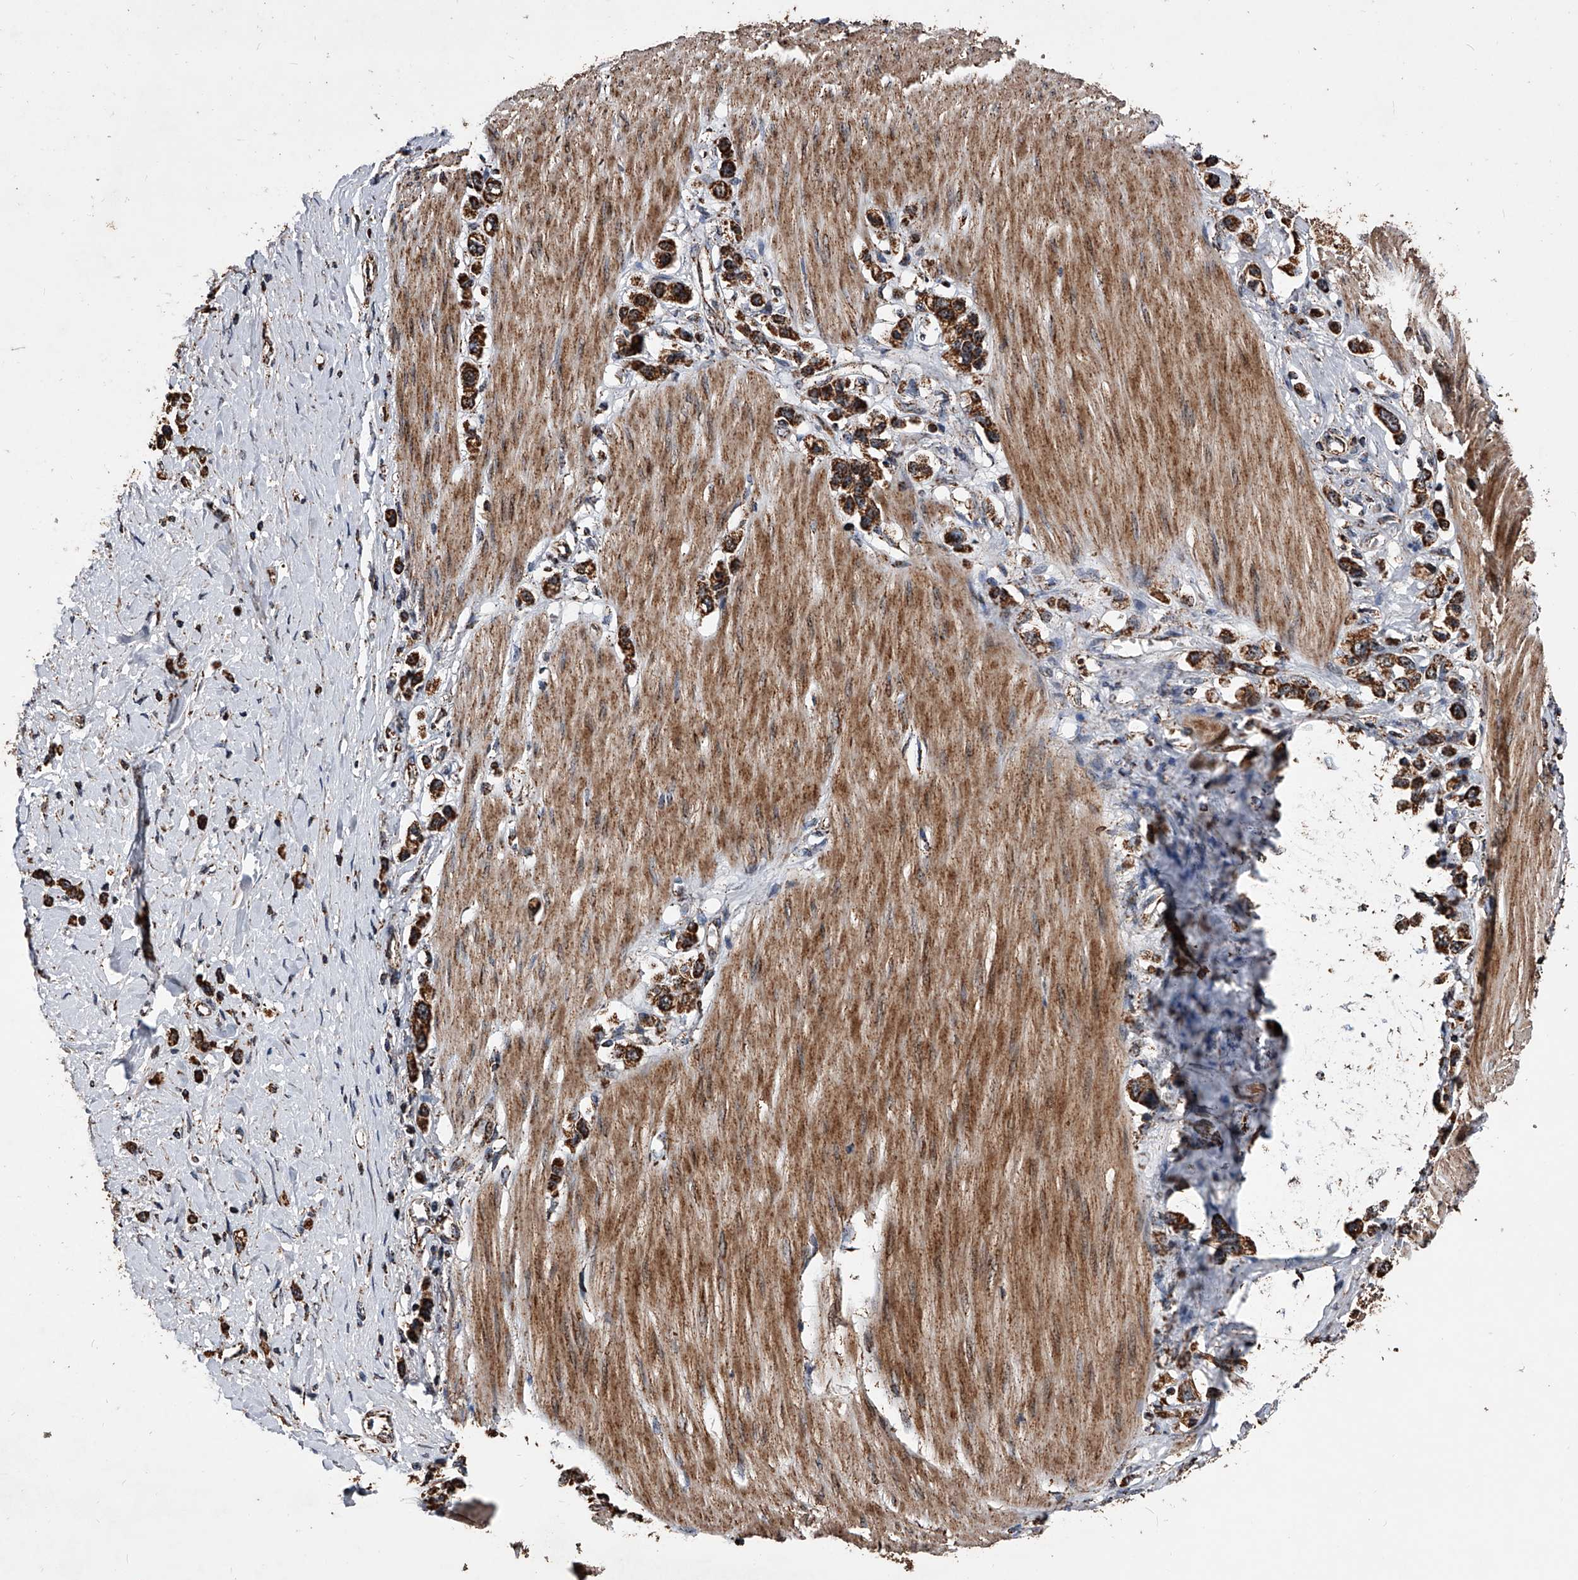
{"staining": {"intensity": "strong", "quantity": ">75%", "location": "cytoplasmic/membranous"}, "tissue": "stomach cancer", "cell_type": "Tumor cells", "image_type": "cancer", "snomed": [{"axis": "morphology", "description": "Adenocarcinoma, NOS"}, {"axis": "topography", "description": "Stomach"}], "caption": "Tumor cells display high levels of strong cytoplasmic/membranous expression in approximately >75% of cells in human adenocarcinoma (stomach).", "gene": "SMPDL3A", "patient": {"sex": "female", "age": 65}}